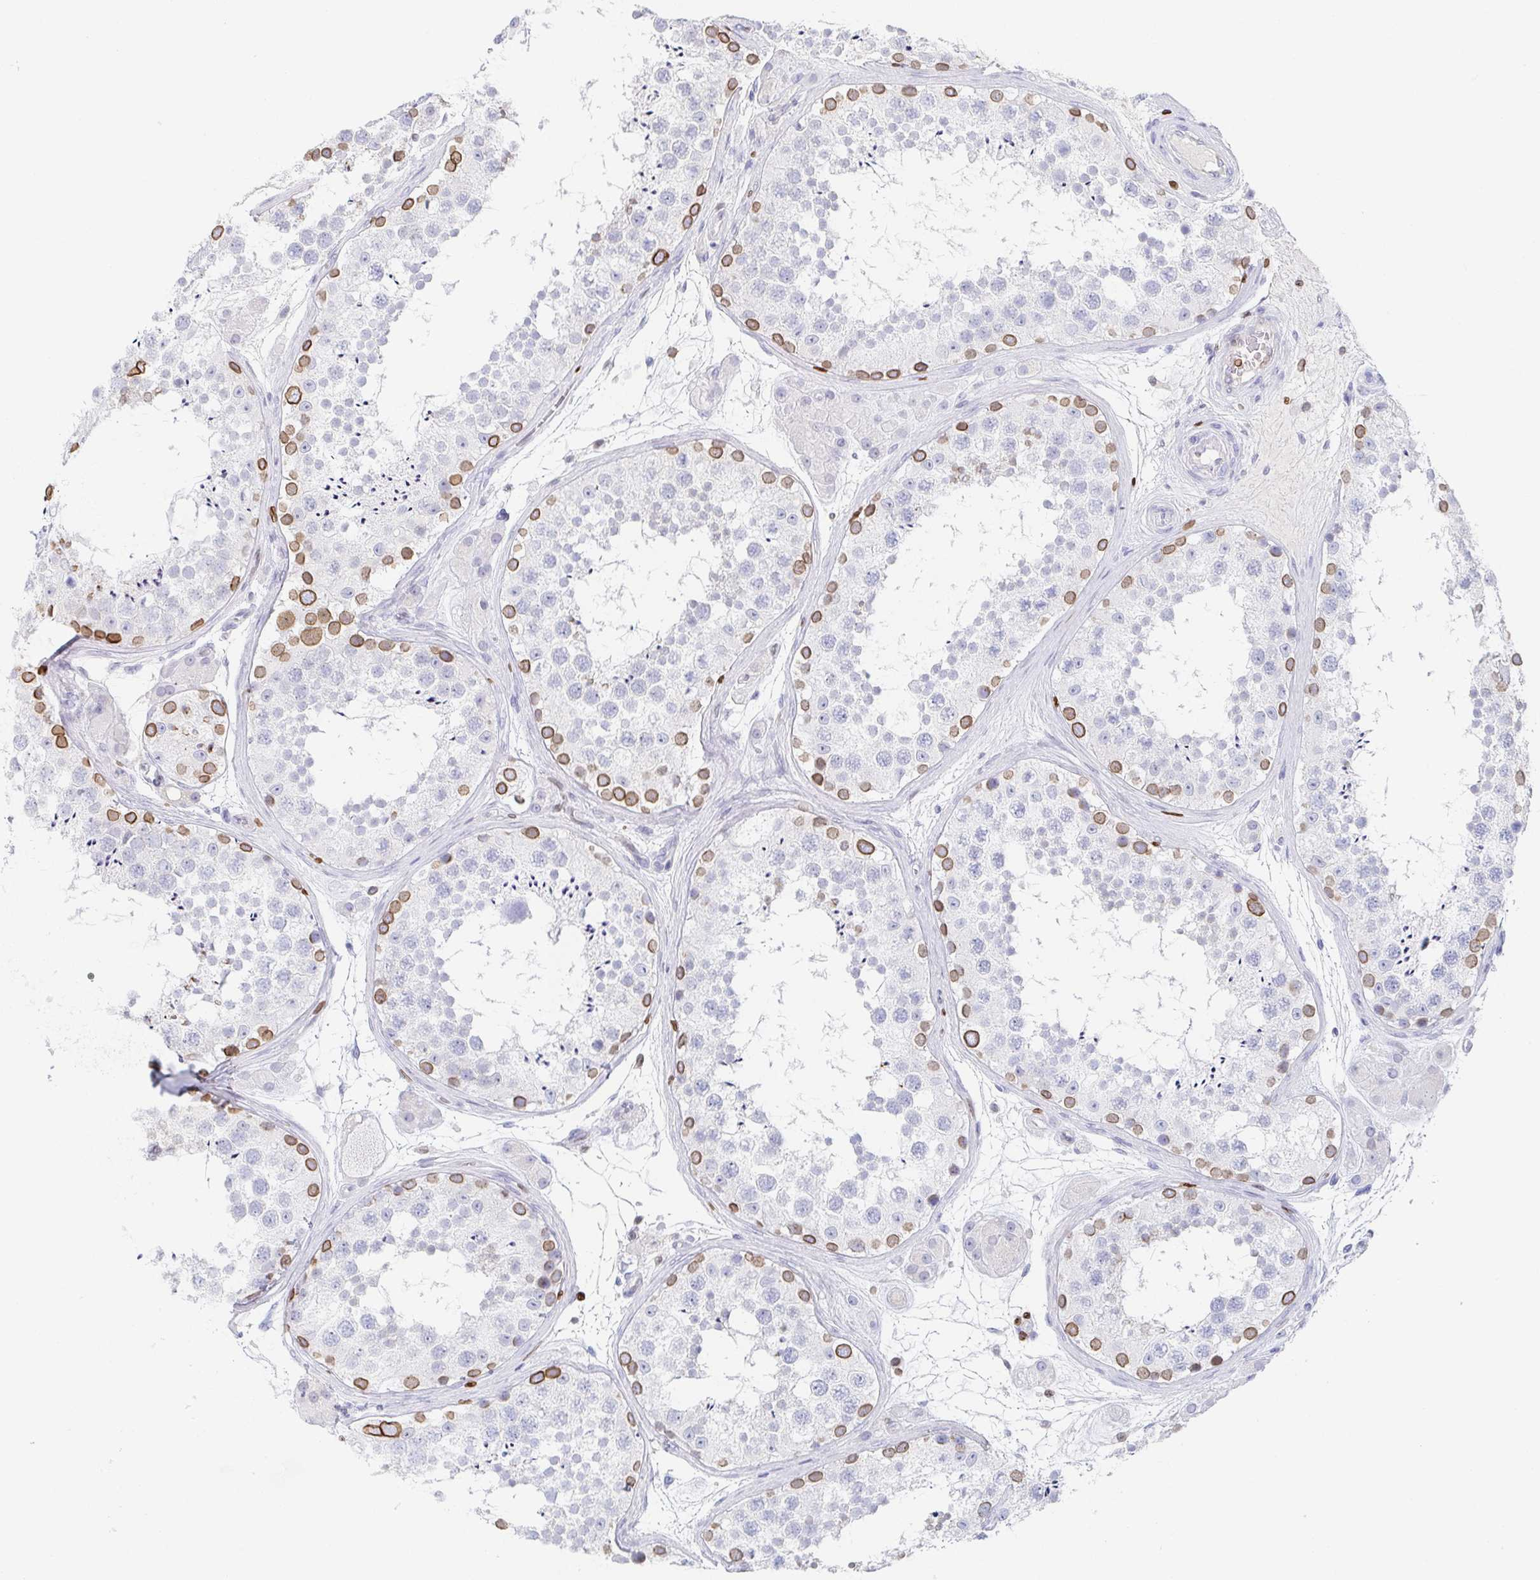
{"staining": {"intensity": "moderate", "quantity": "<25%", "location": "cytoplasmic/membranous,nuclear"}, "tissue": "testis", "cell_type": "Cells in seminiferous ducts", "image_type": "normal", "snomed": [{"axis": "morphology", "description": "Normal tissue, NOS"}, {"axis": "topography", "description": "Testis"}], "caption": "Protein staining reveals moderate cytoplasmic/membranous,nuclear expression in about <25% of cells in seminiferous ducts in normal testis.", "gene": "BTBD7", "patient": {"sex": "male", "age": 41}}